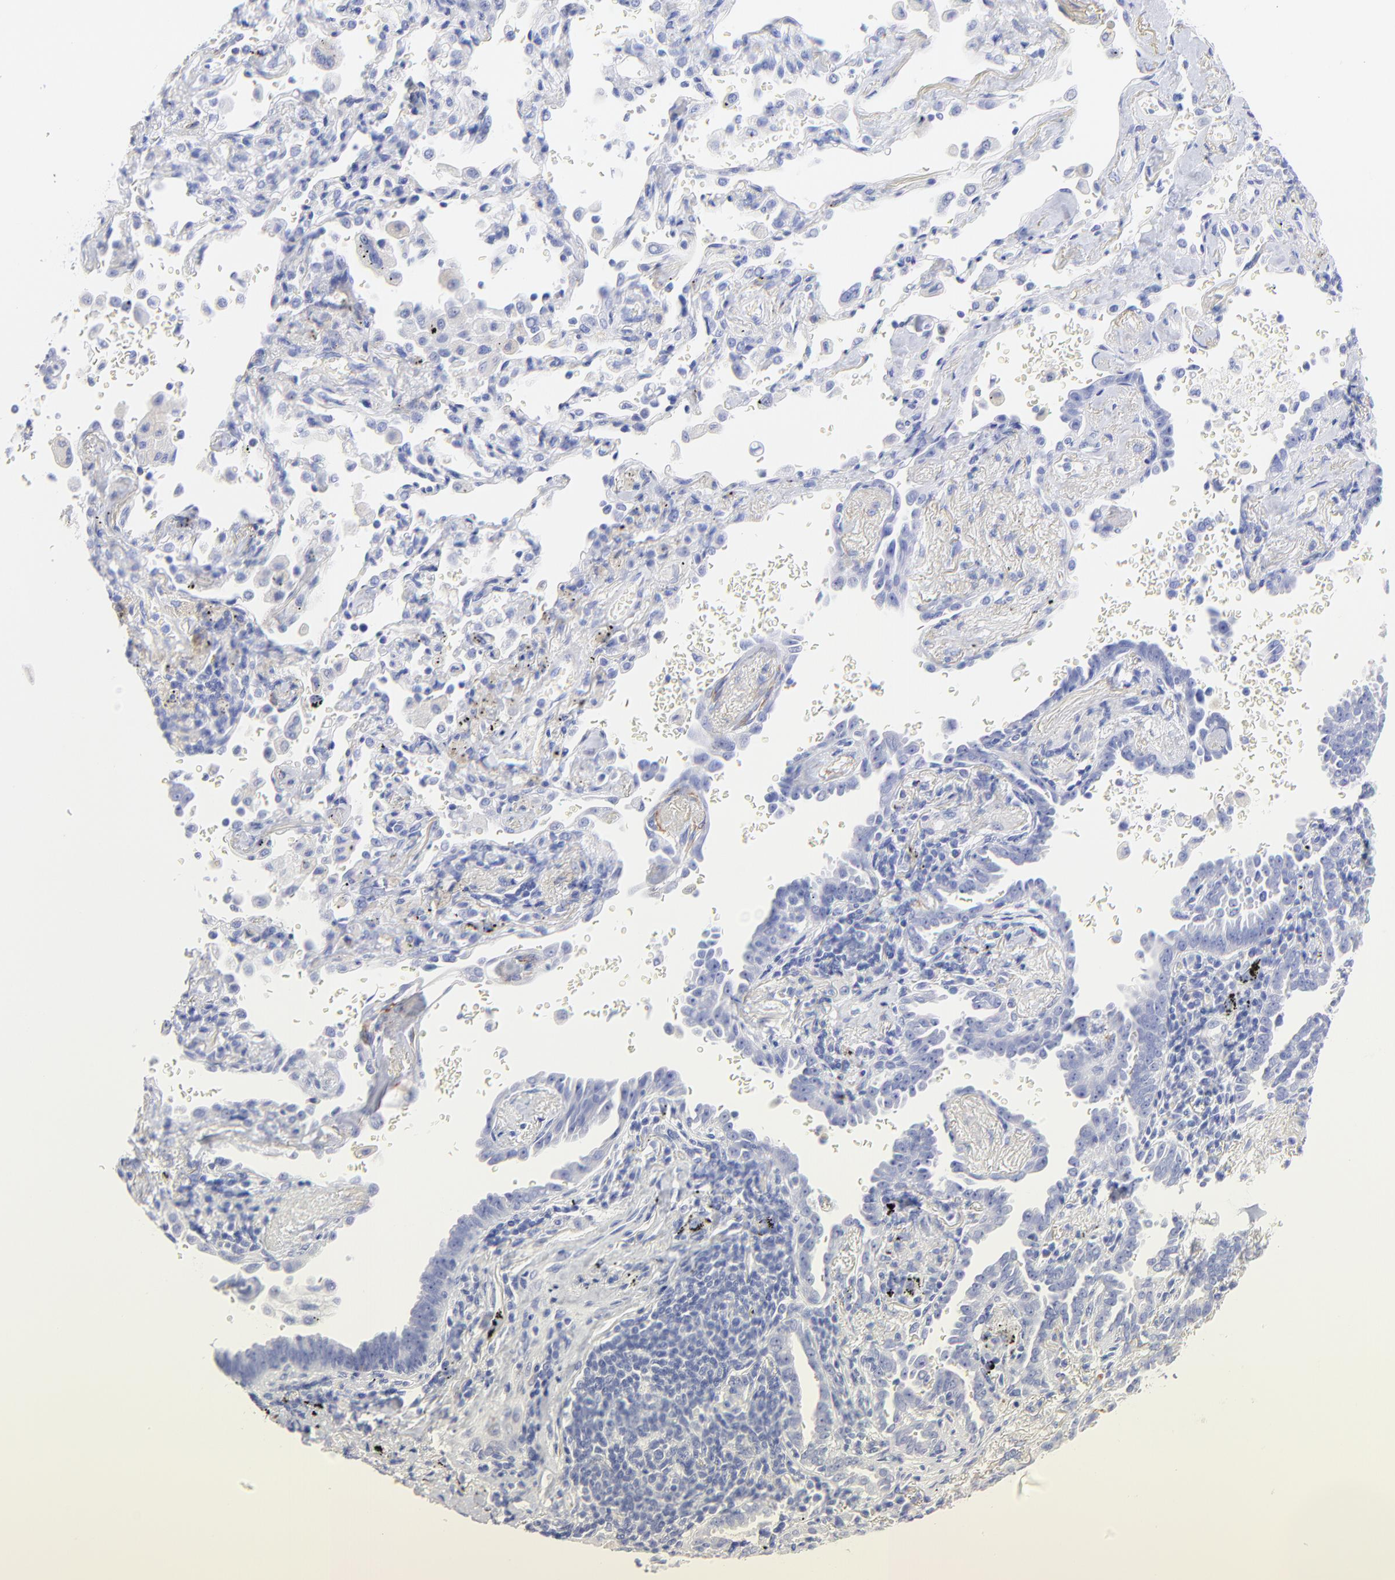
{"staining": {"intensity": "negative", "quantity": "none", "location": "none"}, "tissue": "lung cancer", "cell_type": "Tumor cells", "image_type": "cancer", "snomed": [{"axis": "morphology", "description": "Adenocarcinoma, NOS"}, {"axis": "topography", "description": "Lung"}], "caption": "Tumor cells show no significant protein staining in adenocarcinoma (lung).", "gene": "C1QTNF6", "patient": {"sex": "female", "age": 64}}